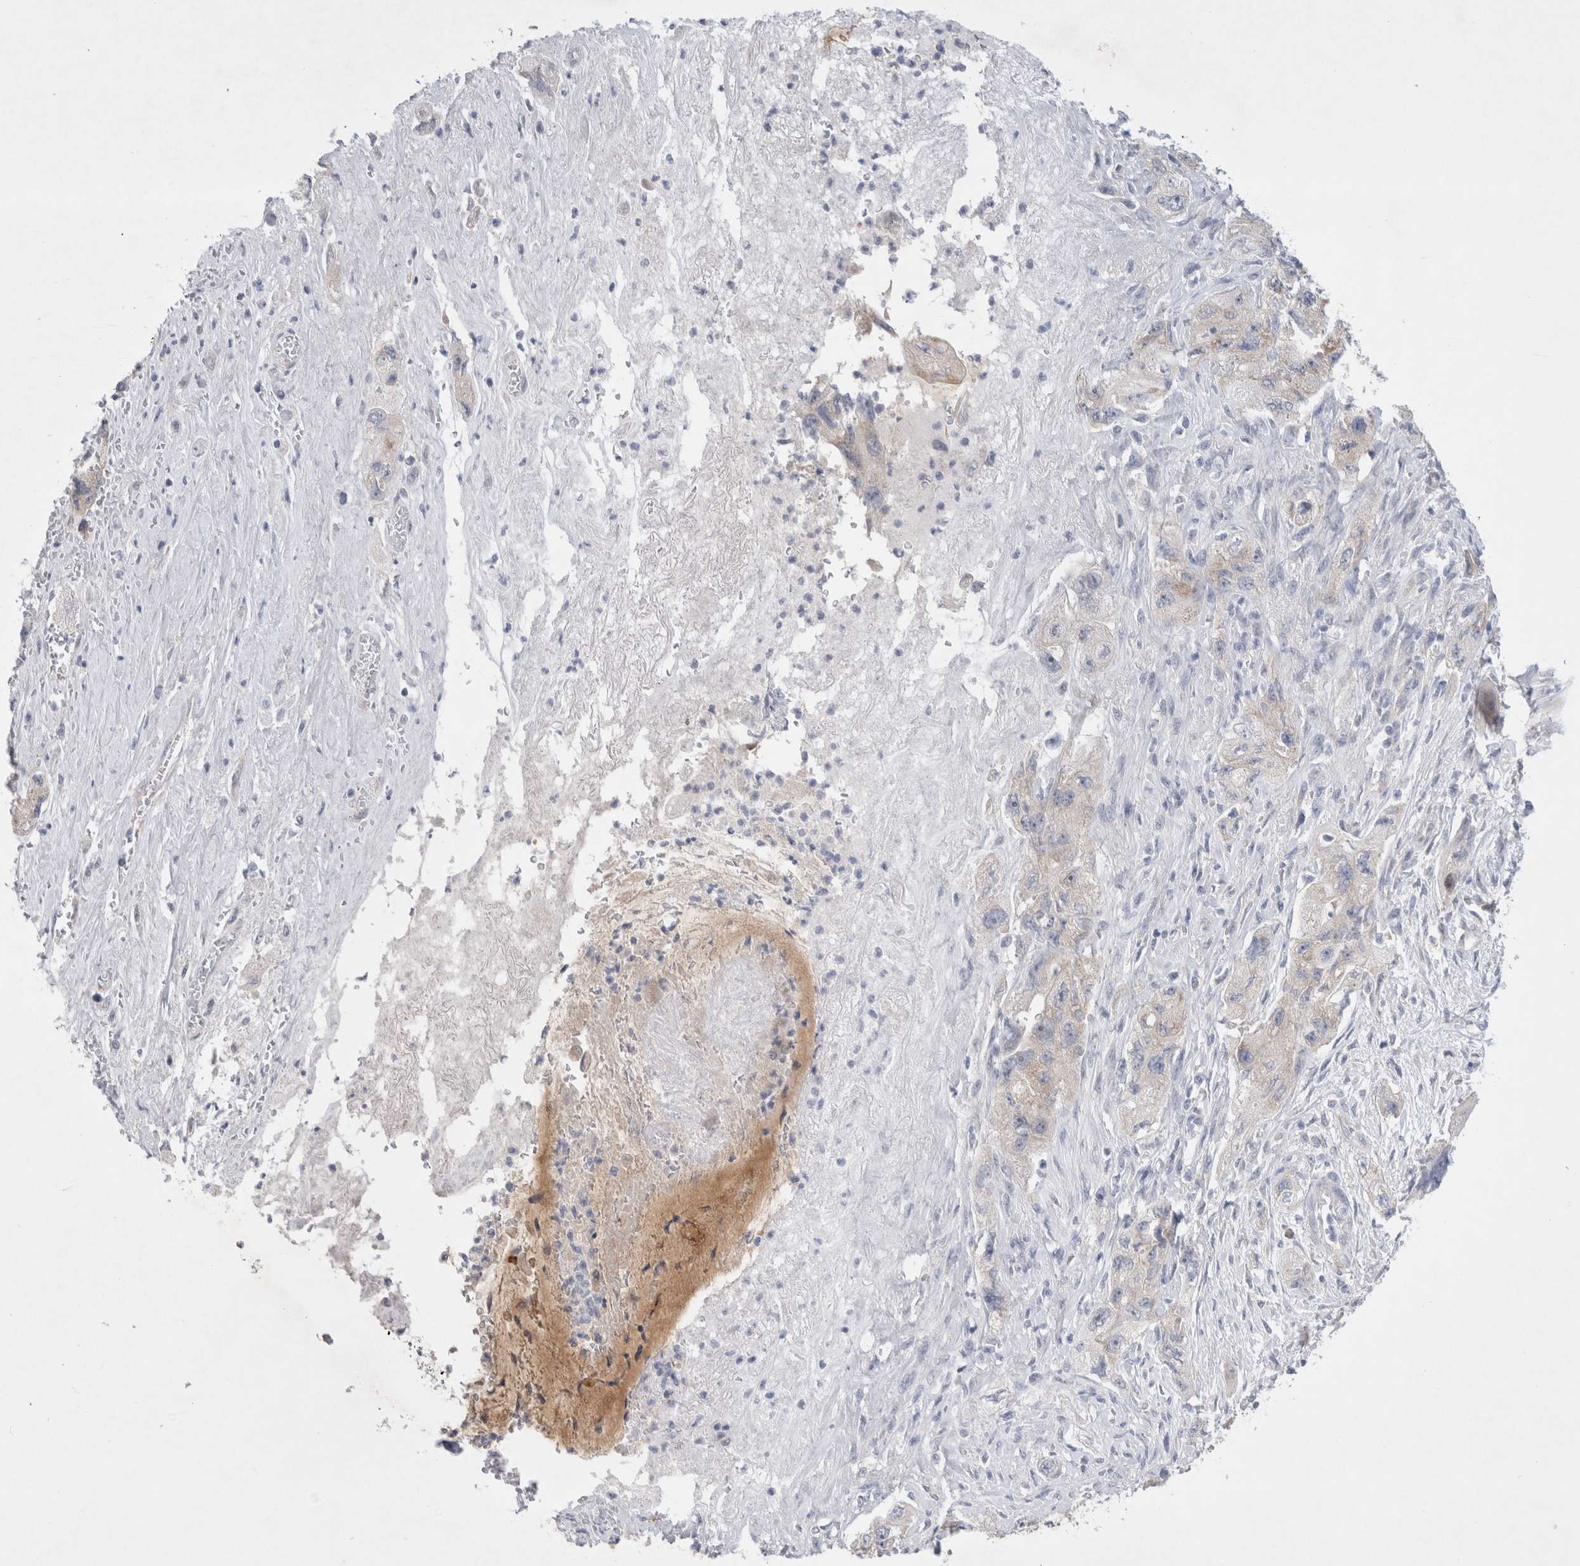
{"staining": {"intensity": "weak", "quantity": "<25%", "location": "cytoplasmic/membranous"}, "tissue": "pancreatic cancer", "cell_type": "Tumor cells", "image_type": "cancer", "snomed": [{"axis": "morphology", "description": "Adenocarcinoma, NOS"}, {"axis": "topography", "description": "Pancreas"}], "caption": "There is no significant expression in tumor cells of pancreatic adenocarcinoma.", "gene": "RBM12B", "patient": {"sex": "female", "age": 73}}